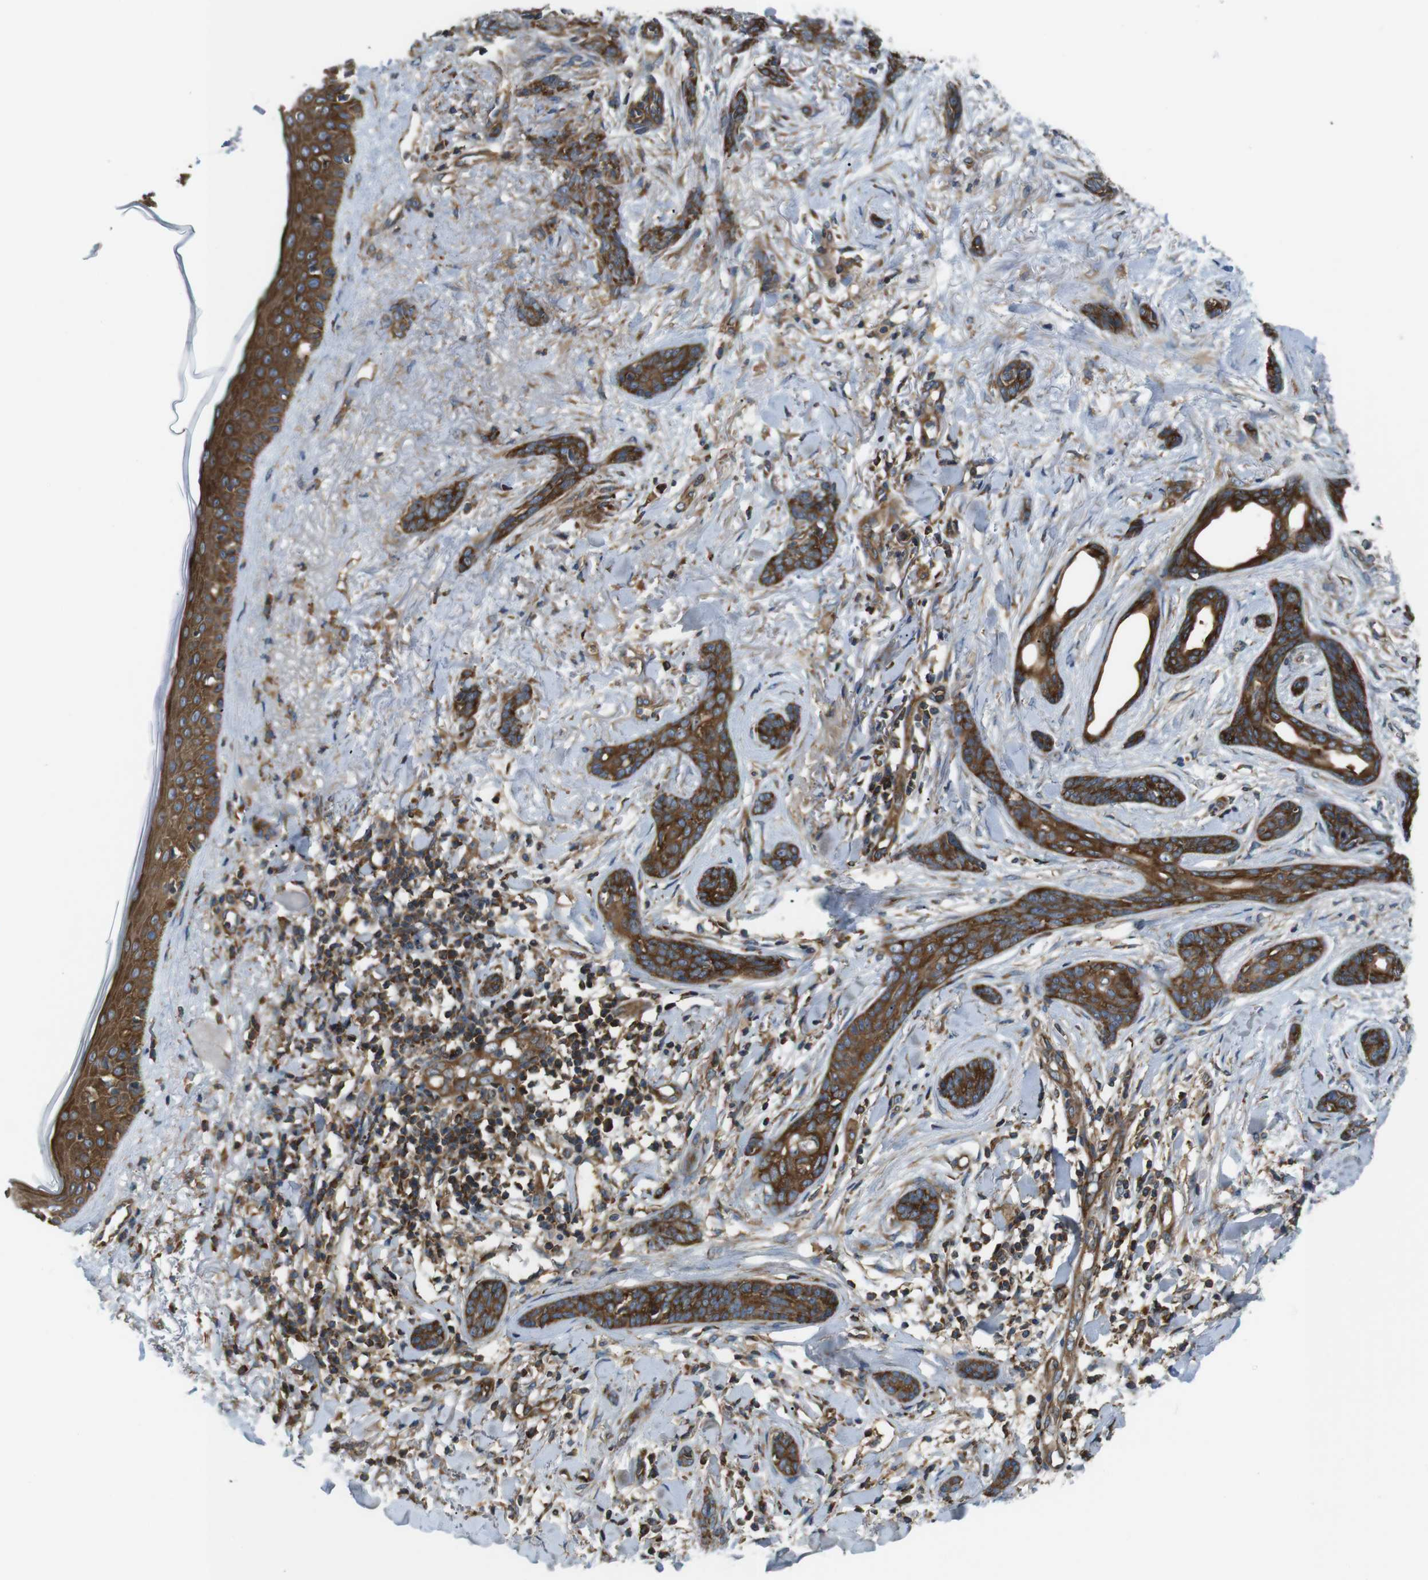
{"staining": {"intensity": "strong", "quantity": ">75%", "location": "cytoplasmic/membranous"}, "tissue": "skin cancer", "cell_type": "Tumor cells", "image_type": "cancer", "snomed": [{"axis": "morphology", "description": "Basal cell carcinoma"}, {"axis": "morphology", "description": "Adnexal tumor, benign"}, {"axis": "topography", "description": "Skin"}], "caption": "Brown immunohistochemical staining in human skin basal cell carcinoma displays strong cytoplasmic/membranous staining in approximately >75% of tumor cells.", "gene": "TSC1", "patient": {"sex": "female", "age": 42}}